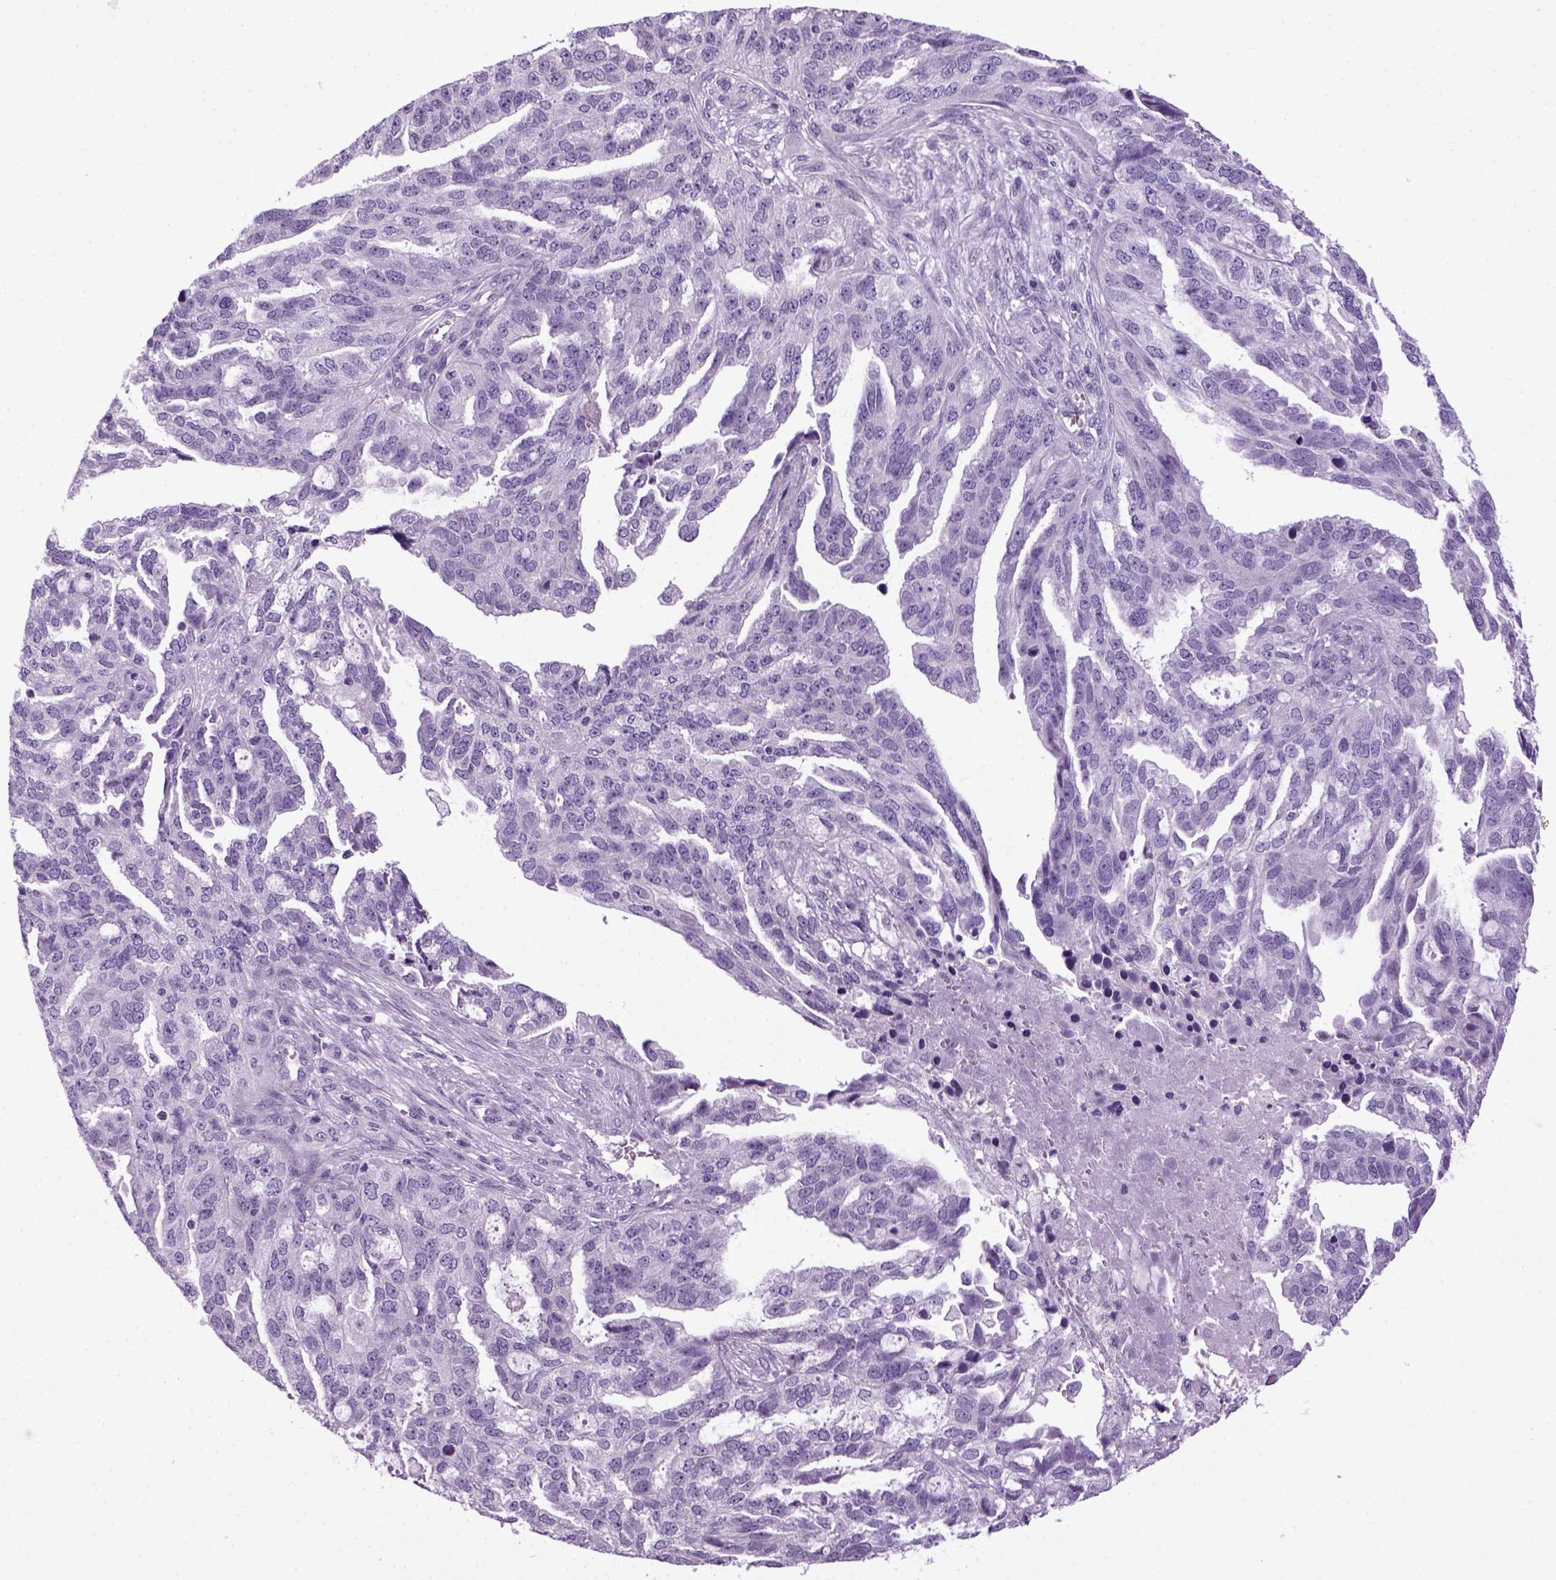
{"staining": {"intensity": "negative", "quantity": "none", "location": "none"}, "tissue": "ovarian cancer", "cell_type": "Tumor cells", "image_type": "cancer", "snomed": [{"axis": "morphology", "description": "Cystadenocarcinoma, serous, NOS"}, {"axis": "topography", "description": "Ovary"}], "caption": "Immunohistochemistry (IHC) micrograph of human ovarian serous cystadenocarcinoma stained for a protein (brown), which displays no positivity in tumor cells. The staining is performed using DAB brown chromogen with nuclei counter-stained in using hematoxylin.", "gene": "HMCN2", "patient": {"sex": "female", "age": 51}}